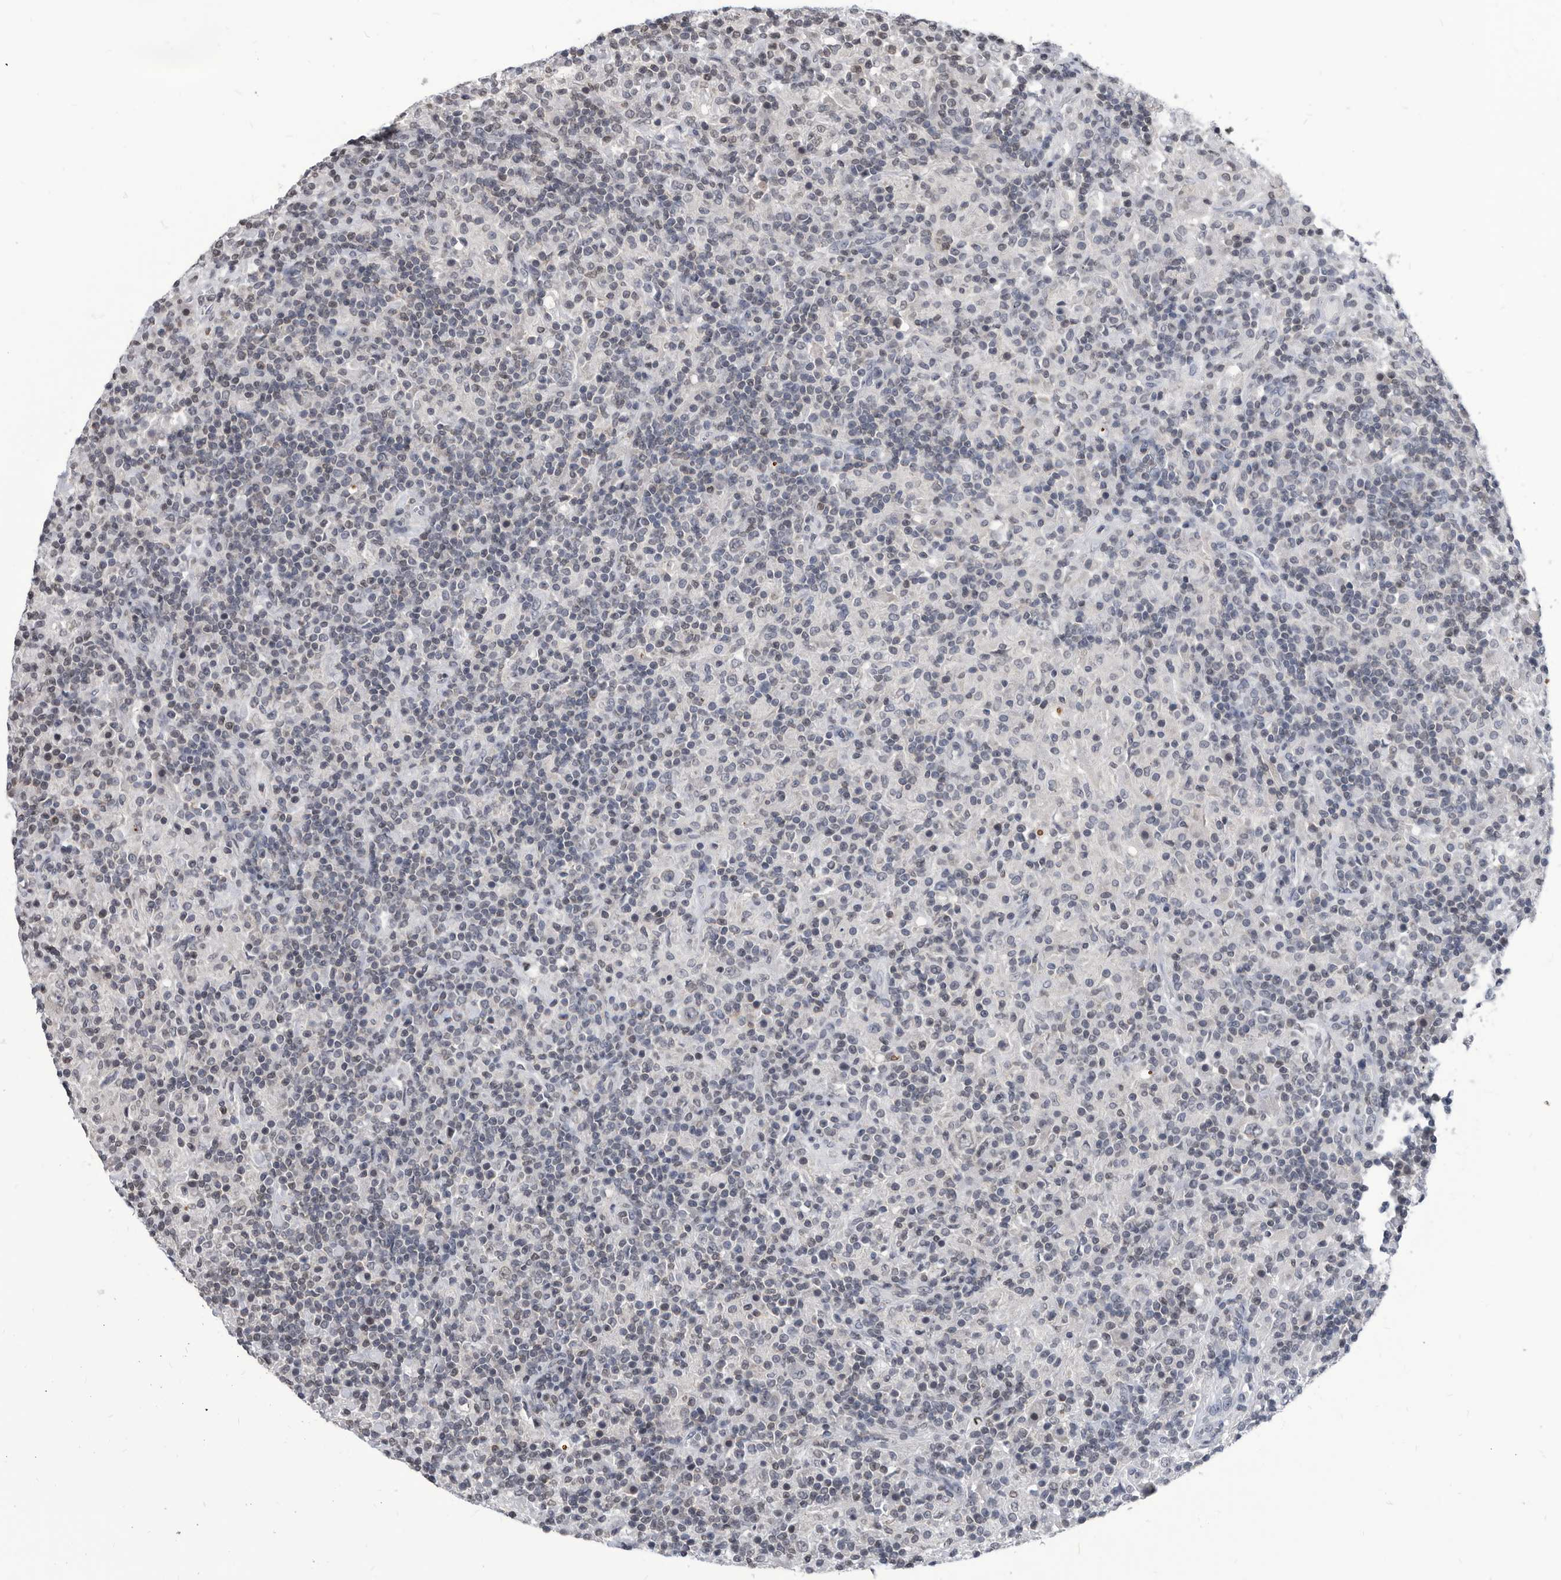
{"staining": {"intensity": "negative", "quantity": "none", "location": "none"}, "tissue": "lymphoma", "cell_type": "Tumor cells", "image_type": "cancer", "snomed": [{"axis": "morphology", "description": "Hodgkin's disease, NOS"}, {"axis": "topography", "description": "Lymph node"}], "caption": "Tumor cells are negative for protein expression in human lymphoma. (DAB IHC with hematoxylin counter stain).", "gene": "TSTD1", "patient": {"sex": "male", "age": 70}}